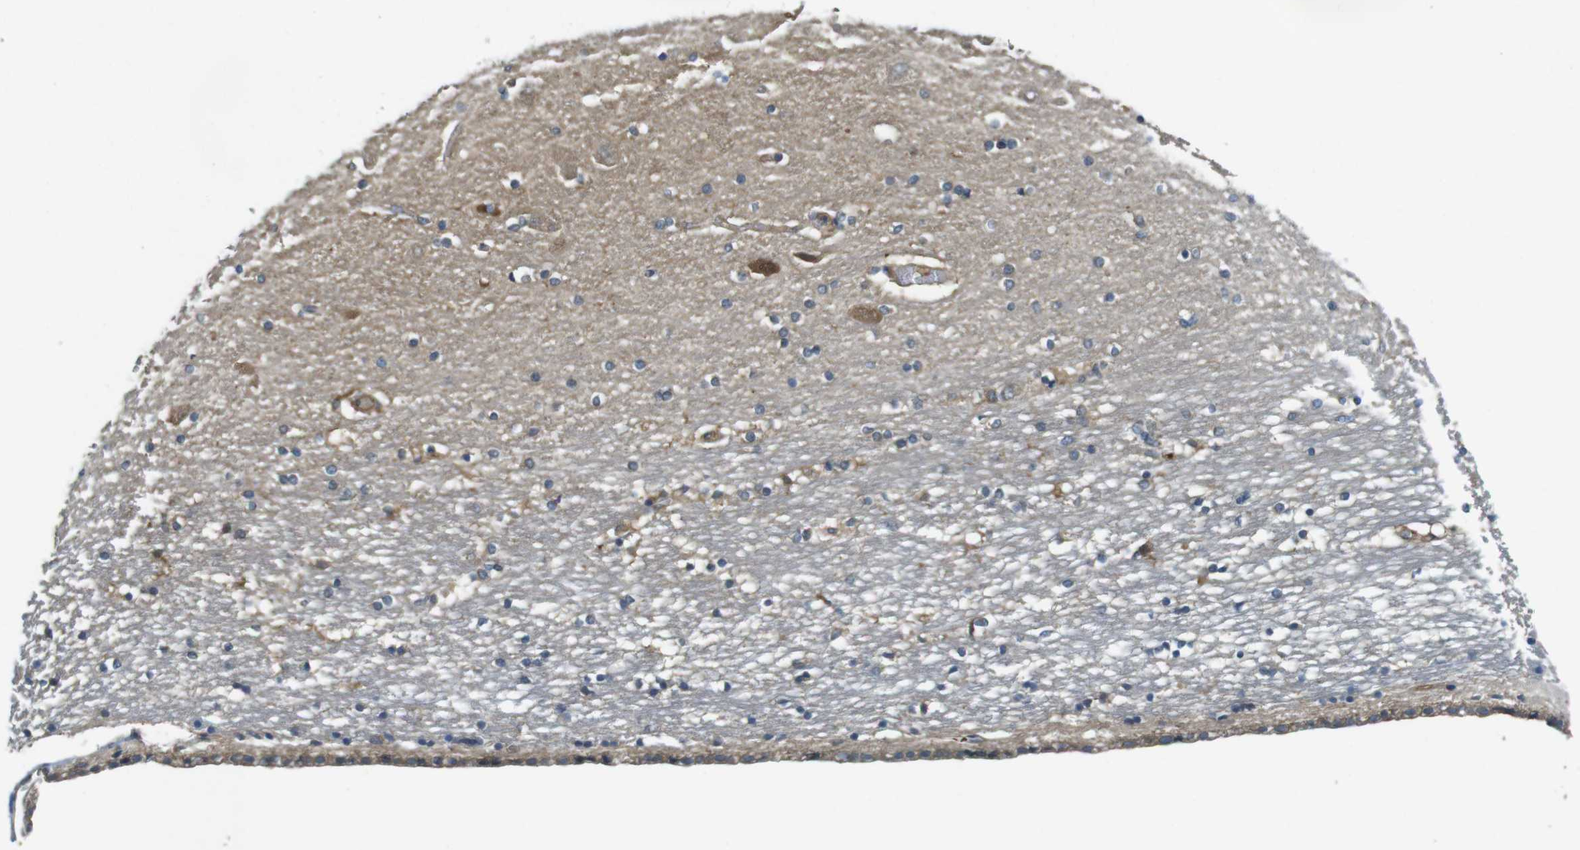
{"staining": {"intensity": "weak", "quantity": "25%-75%", "location": "cytoplasmic/membranous"}, "tissue": "hippocampus", "cell_type": "Glial cells", "image_type": "normal", "snomed": [{"axis": "morphology", "description": "Normal tissue, NOS"}, {"axis": "topography", "description": "Hippocampus"}], "caption": "Immunohistochemistry (DAB (3,3'-diaminobenzidine)) staining of benign hippocampus displays weak cytoplasmic/membranous protein positivity in approximately 25%-75% of glial cells. The staining was performed using DAB (3,3'-diaminobenzidine), with brown indicating positive protein expression. Nuclei are stained blue with hematoxylin.", "gene": "LRRC3B", "patient": {"sex": "female", "age": 54}}